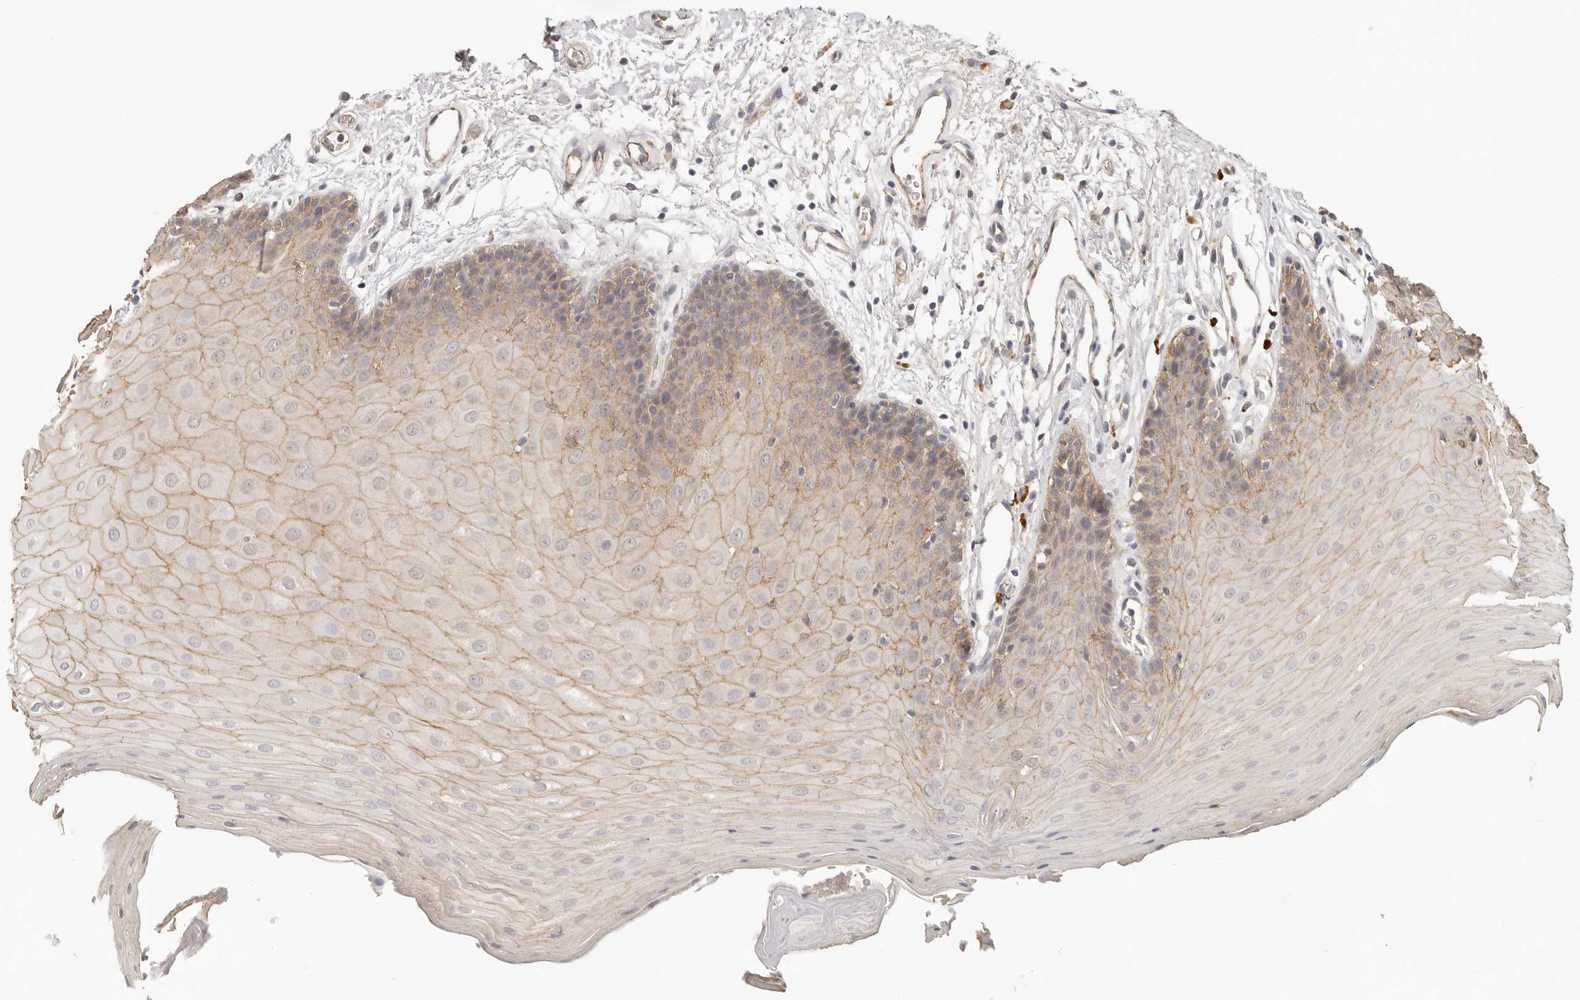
{"staining": {"intensity": "moderate", "quantity": ">75%", "location": "cytoplasmic/membranous"}, "tissue": "oral mucosa", "cell_type": "Squamous epithelial cells", "image_type": "normal", "snomed": [{"axis": "morphology", "description": "Normal tissue, NOS"}, {"axis": "morphology", "description": "Squamous cell carcinoma, NOS"}, {"axis": "topography", "description": "Skeletal muscle"}, {"axis": "topography", "description": "Oral tissue"}, {"axis": "topography", "description": "Salivary gland"}, {"axis": "topography", "description": "Head-Neck"}], "caption": "A micrograph of oral mucosa stained for a protein displays moderate cytoplasmic/membranous brown staining in squamous epithelial cells. (DAB (3,3'-diaminobenzidine) IHC, brown staining for protein, blue staining for nuclei).", "gene": "ANXA9", "patient": {"sex": "male", "age": 54}}